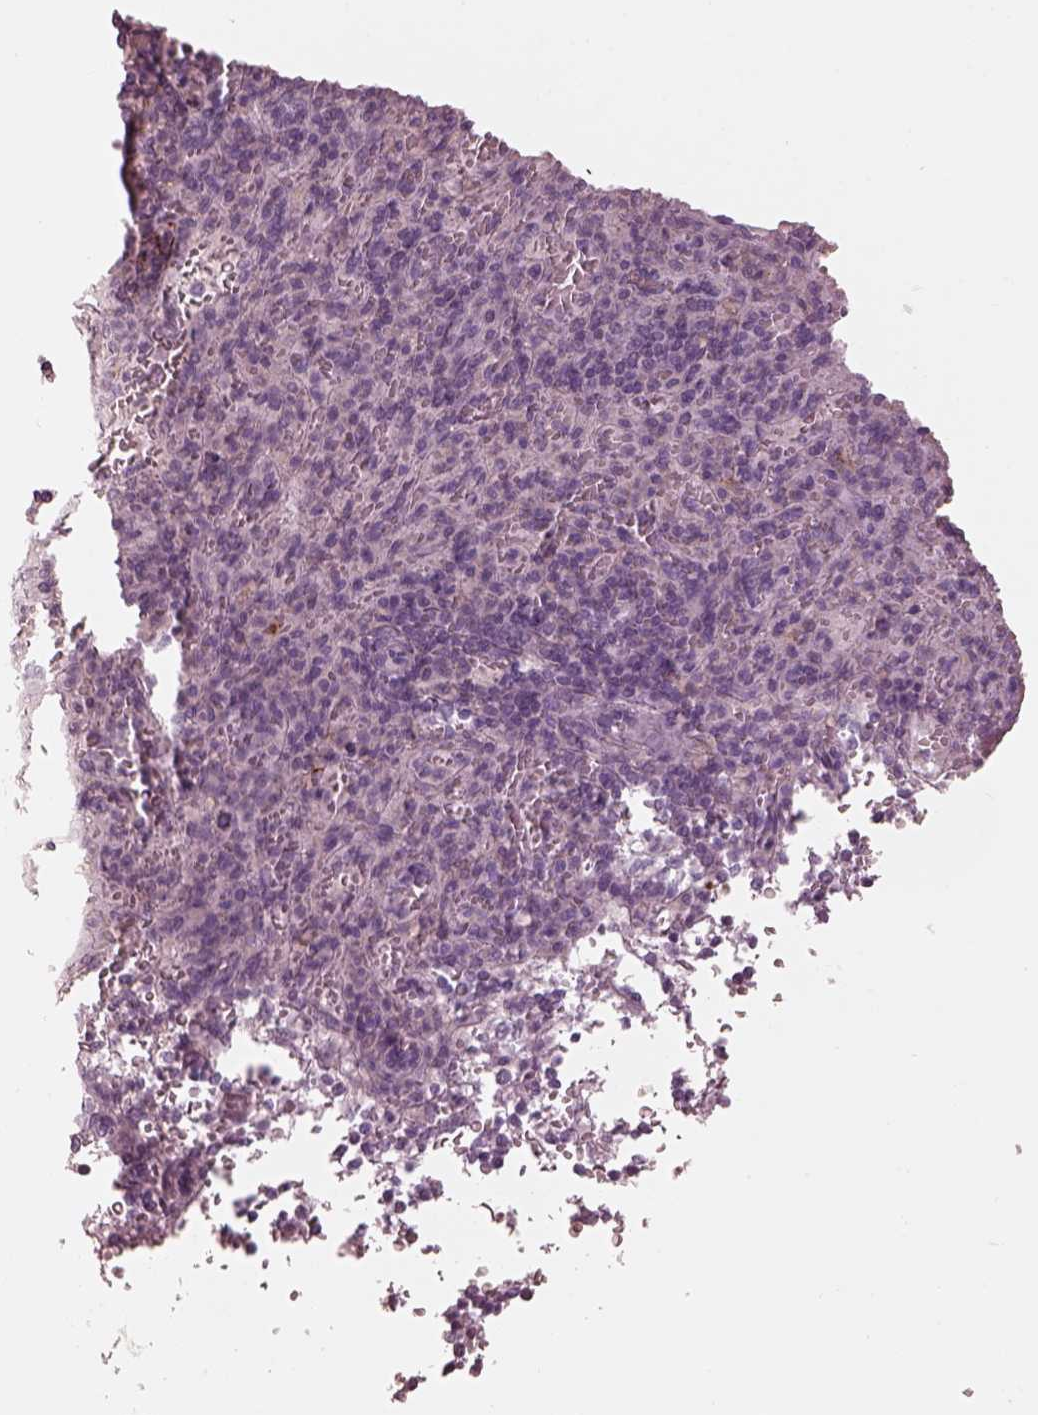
{"staining": {"intensity": "negative", "quantity": "none", "location": "none"}, "tissue": "spleen", "cell_type": "Cells in red pulp", "image_type": "normal", "snomed": [{"axis": "morphology", "description": "Normal tissue, NOS"}, {"axis": "topography", "description": "Spleen"}], "caption": "DAB (3,3'-diaminobenzidine) immunohistochemical staining of unremarkable spleen demonstrates no significant expression in cells in red pulp. Brightfield microscopy of IHC stained with DAB (3,3'-diaminobenzidine) (brown) and hematoxylin (blue), captured at high magnification.", "gene": "KCNA2", "patient": {"sex": "female", "age": 74}}